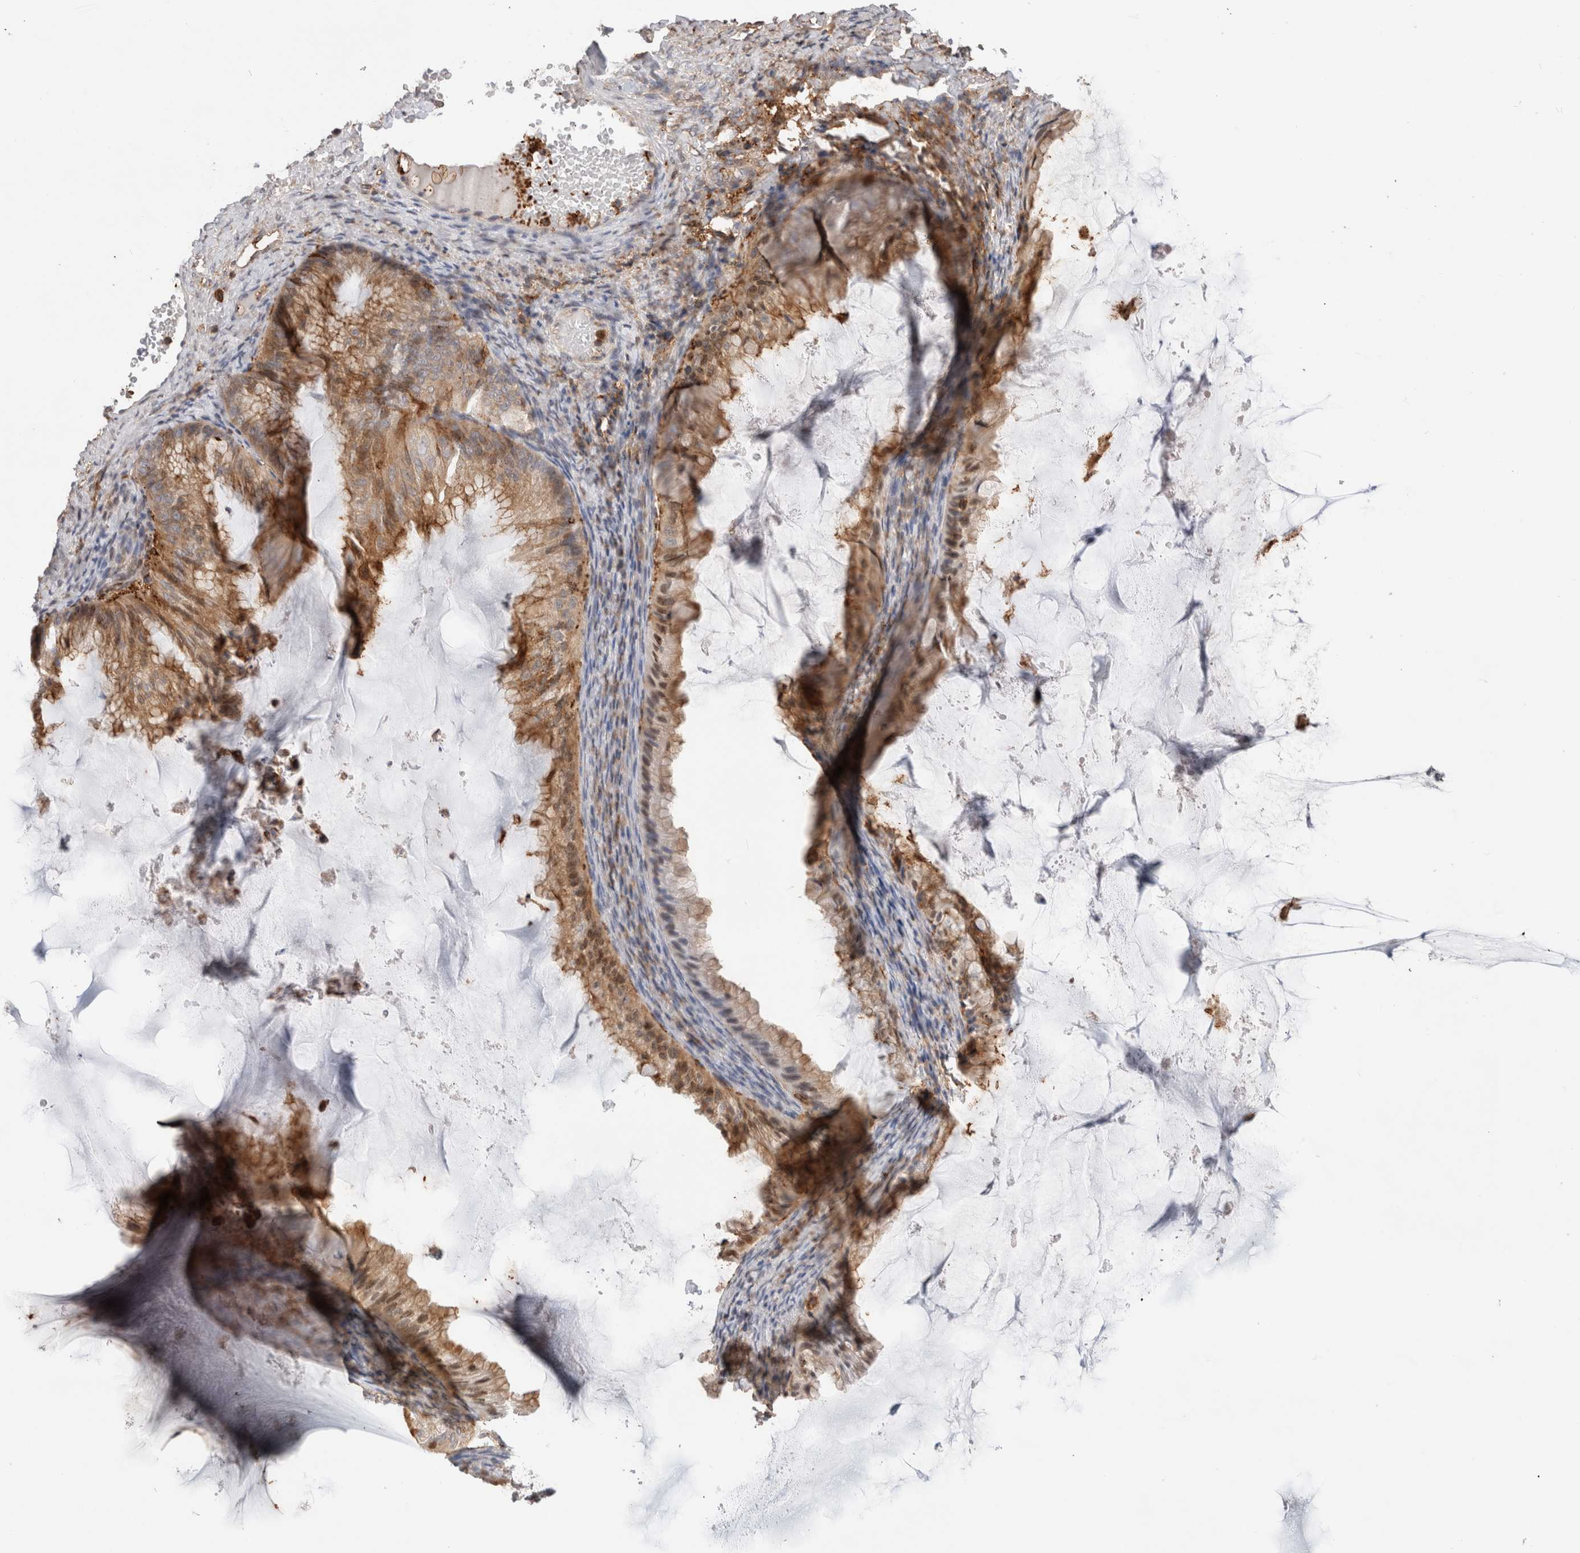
{"staining": {"intensity": "moderate", "quantity": "25%-75%", "location": "cytoplasmic/membranous"}, "tissue": "ovarian cancer", "cell_type": "Tumor cells", "image_type": "cancer", "snomed": [{"axis": "morphology", "description": "Cystadenocarcinoma, mucinous, NOS"}, {"axis": "topography", "description": "Ovary"}], "caption": "The photomicrograph demonstrates staining of ovarian mucinous cystadenocarcinoma, revealing moderate cytoplasmic/membranous protein staining (brown color) within tumor cells.", "gene": "CCDC88B", "patient": {"sex": "female", "age": 61}}